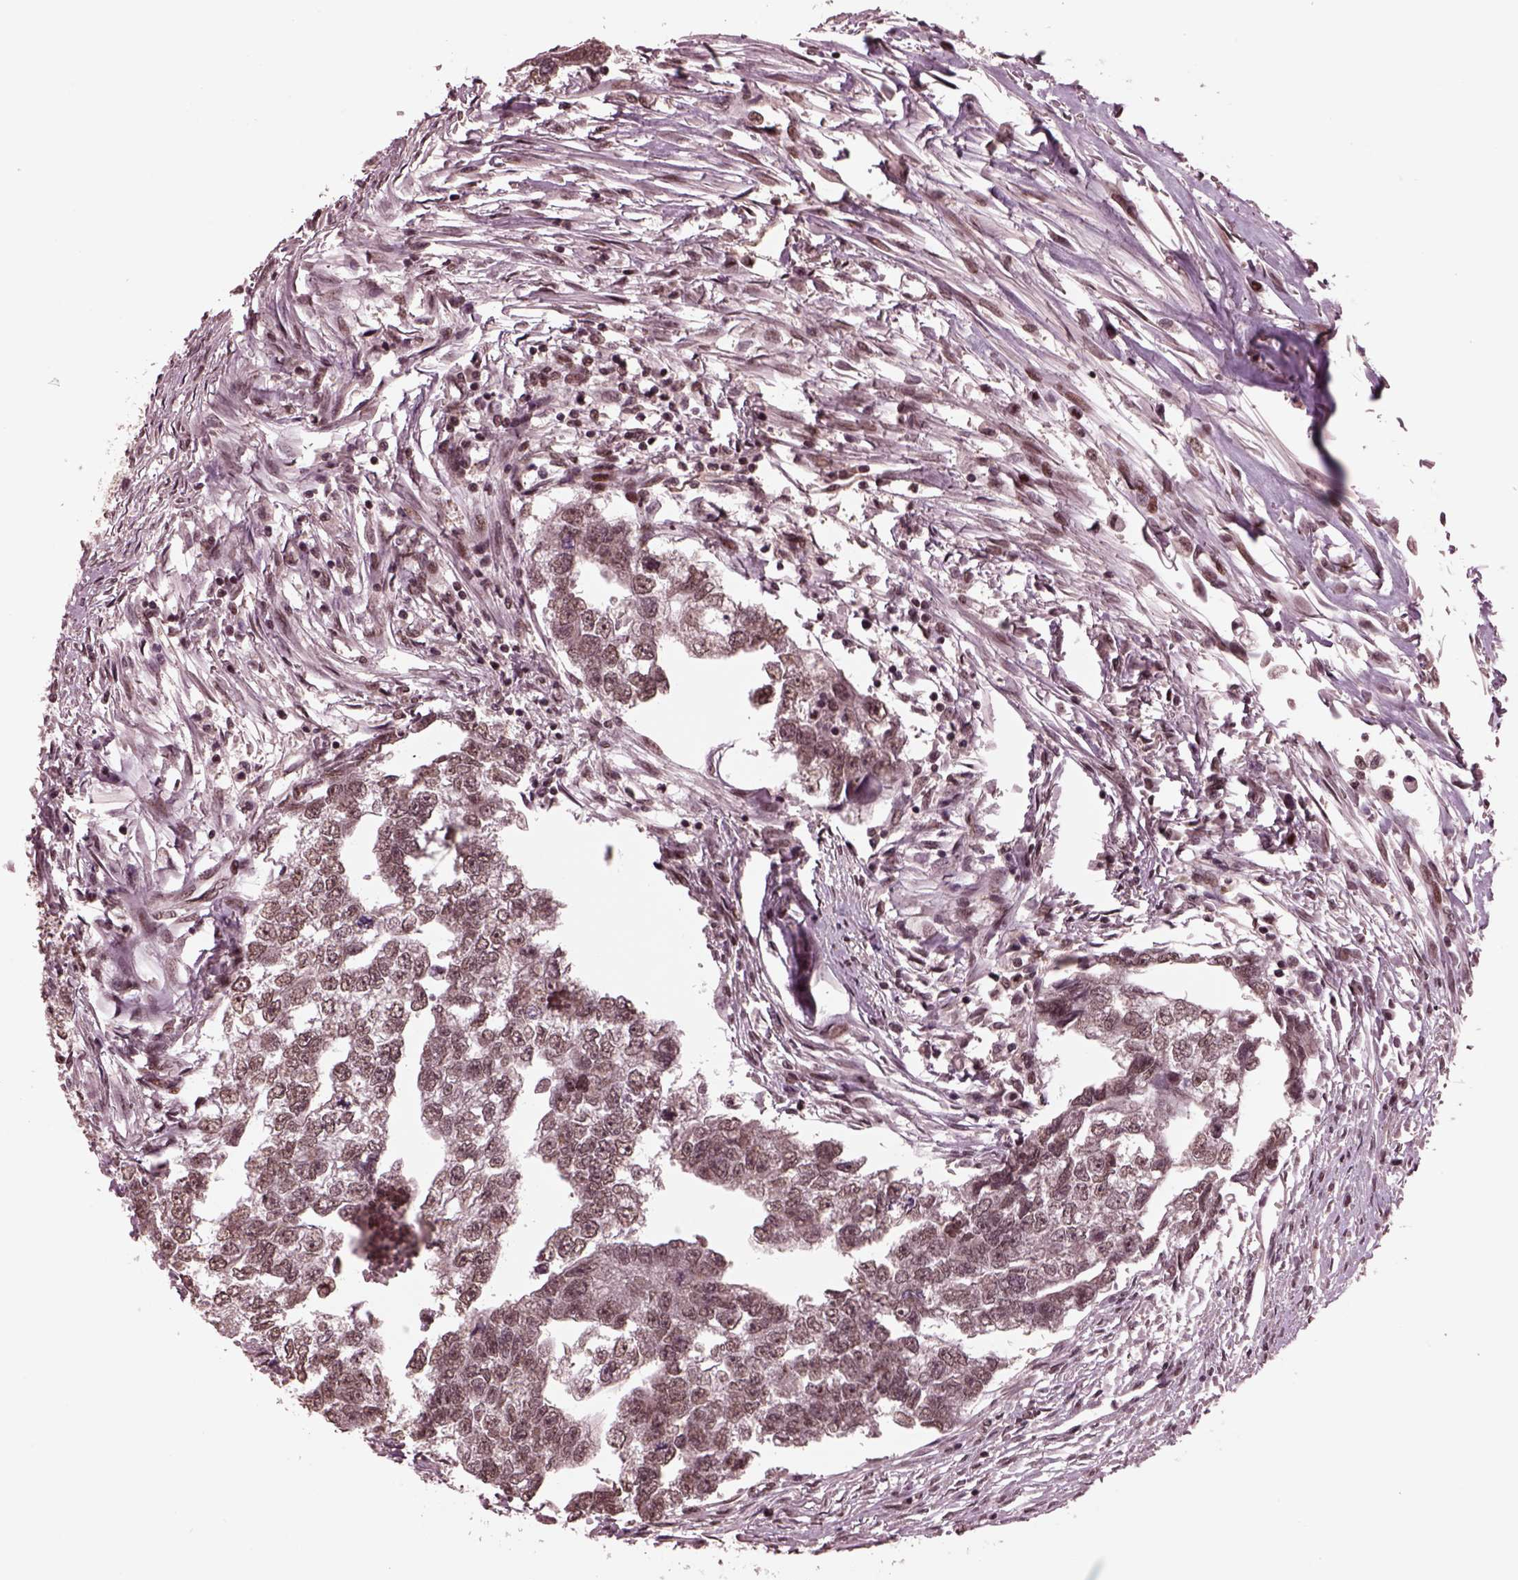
{"staining": {"intensity": "weak", "quantity": "25%-75%", "location": "nuclear"}, "tissue": "testis cancer", "cell_type": "Tumor cells", "image_type": "cancer", "snomed": [{"axis": "morphology", "description": "Carcinoma, Embryonal, NOS"}, {"axis": "morphology", "description": "Teratoma, malignant, NOS"}, {"axis": "topography", "description": "Testis"}], "caption": "A high-resolution photomicrograph shows immunohistochemistry (IHC) staining of testis malignant teratoma, which reveals weak nuclear staining in about 25%-75% of tumor cells.", "gene": "NAP1L5", "patient": {"sex": "male", "age": 44}}